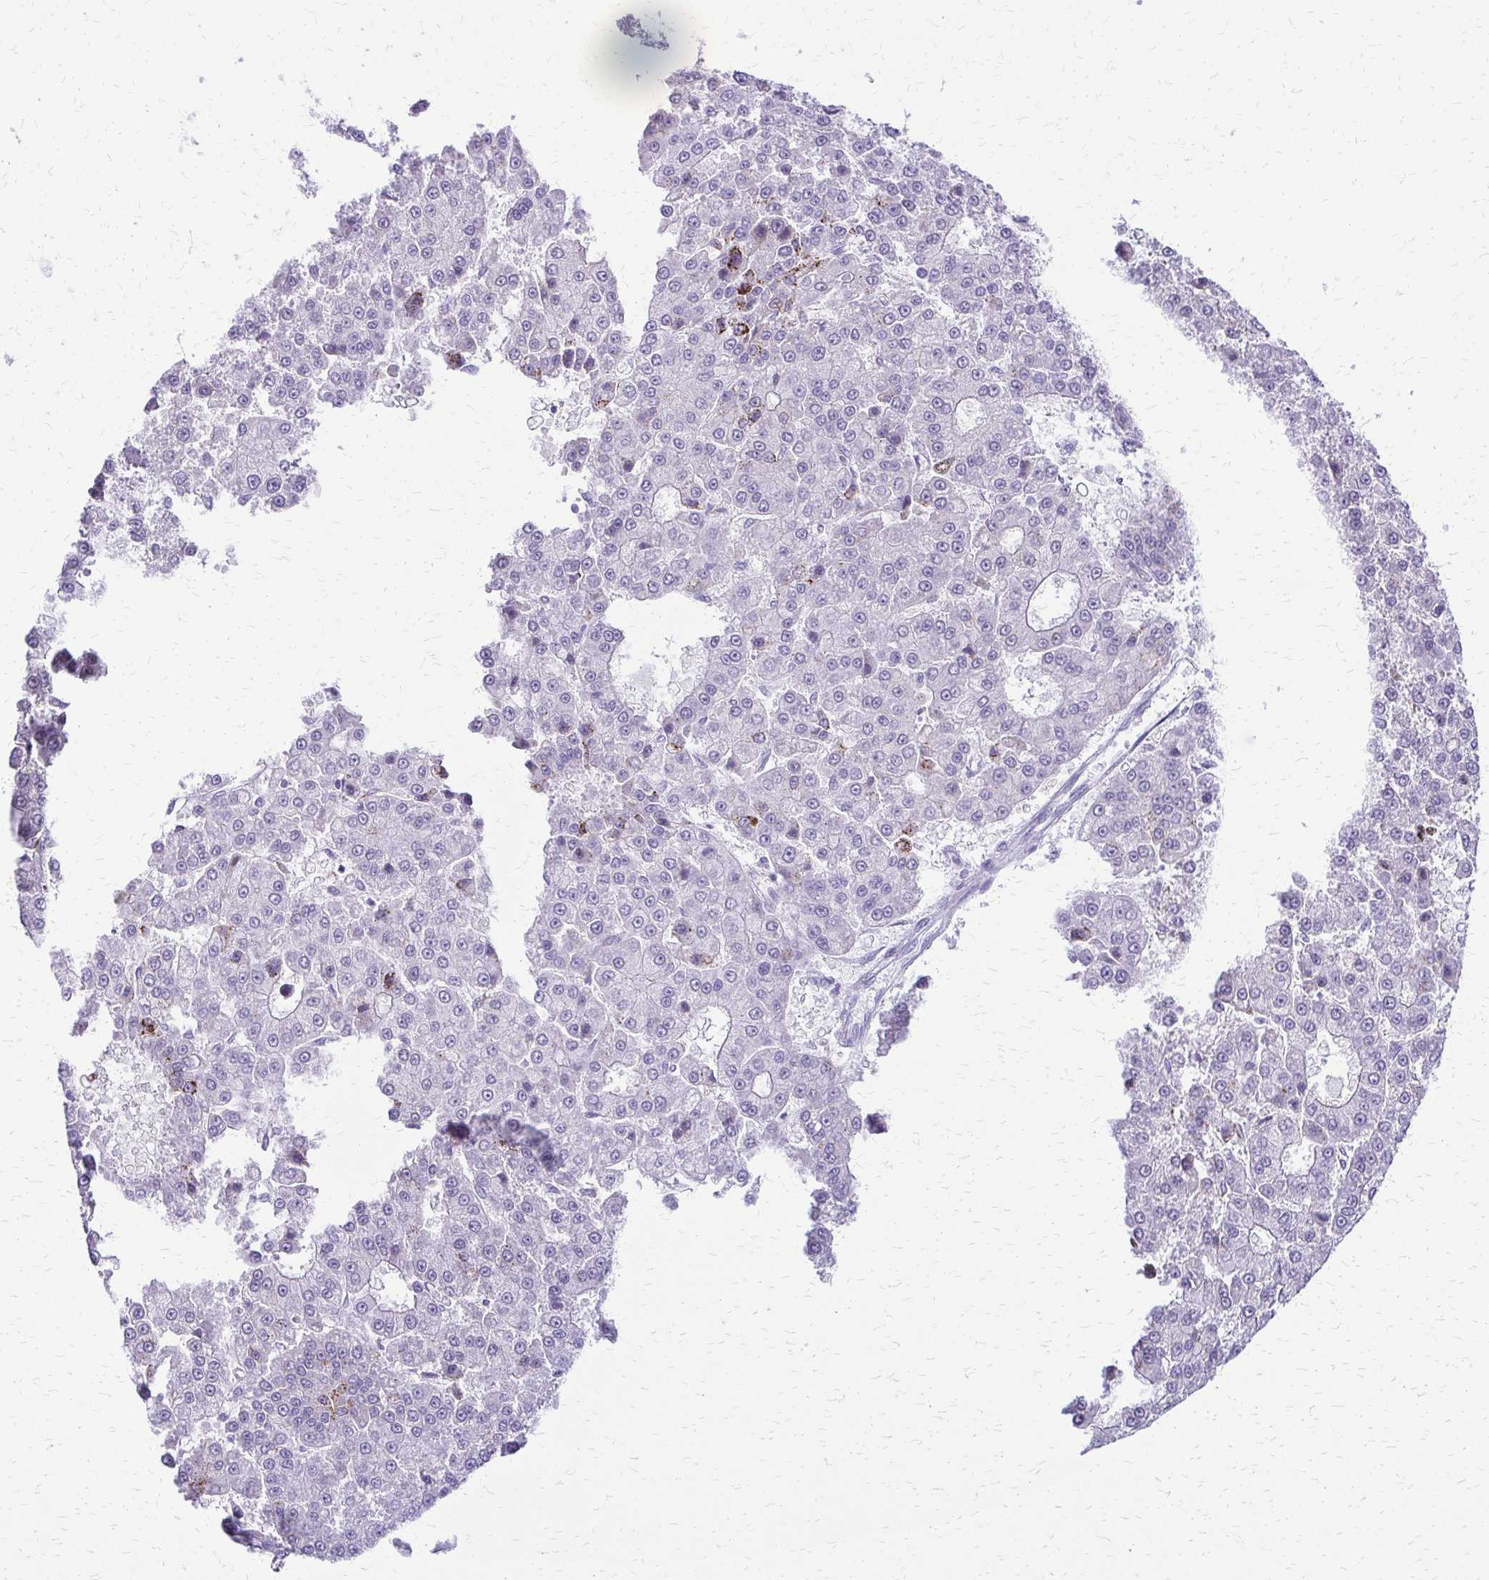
{"staining": {"intensity": "negative", "quantity": "none", "location": "none"}, "tissue": "liver cancer", "cell_type": "Tumor cells", "image_type": "cancer", "snomed": [{"axis": "morphology", "description": "Carcinoma, Hepatocellular, NOS"}, {"axis": "topography", "description": "Liver"}], "caption": "The photomicrograph displays no significant expression in tumor cells of hepatocellular carcinoma (liver).", "gene": "FAM162B", "patient": {"sex": "male", "age": 70}}